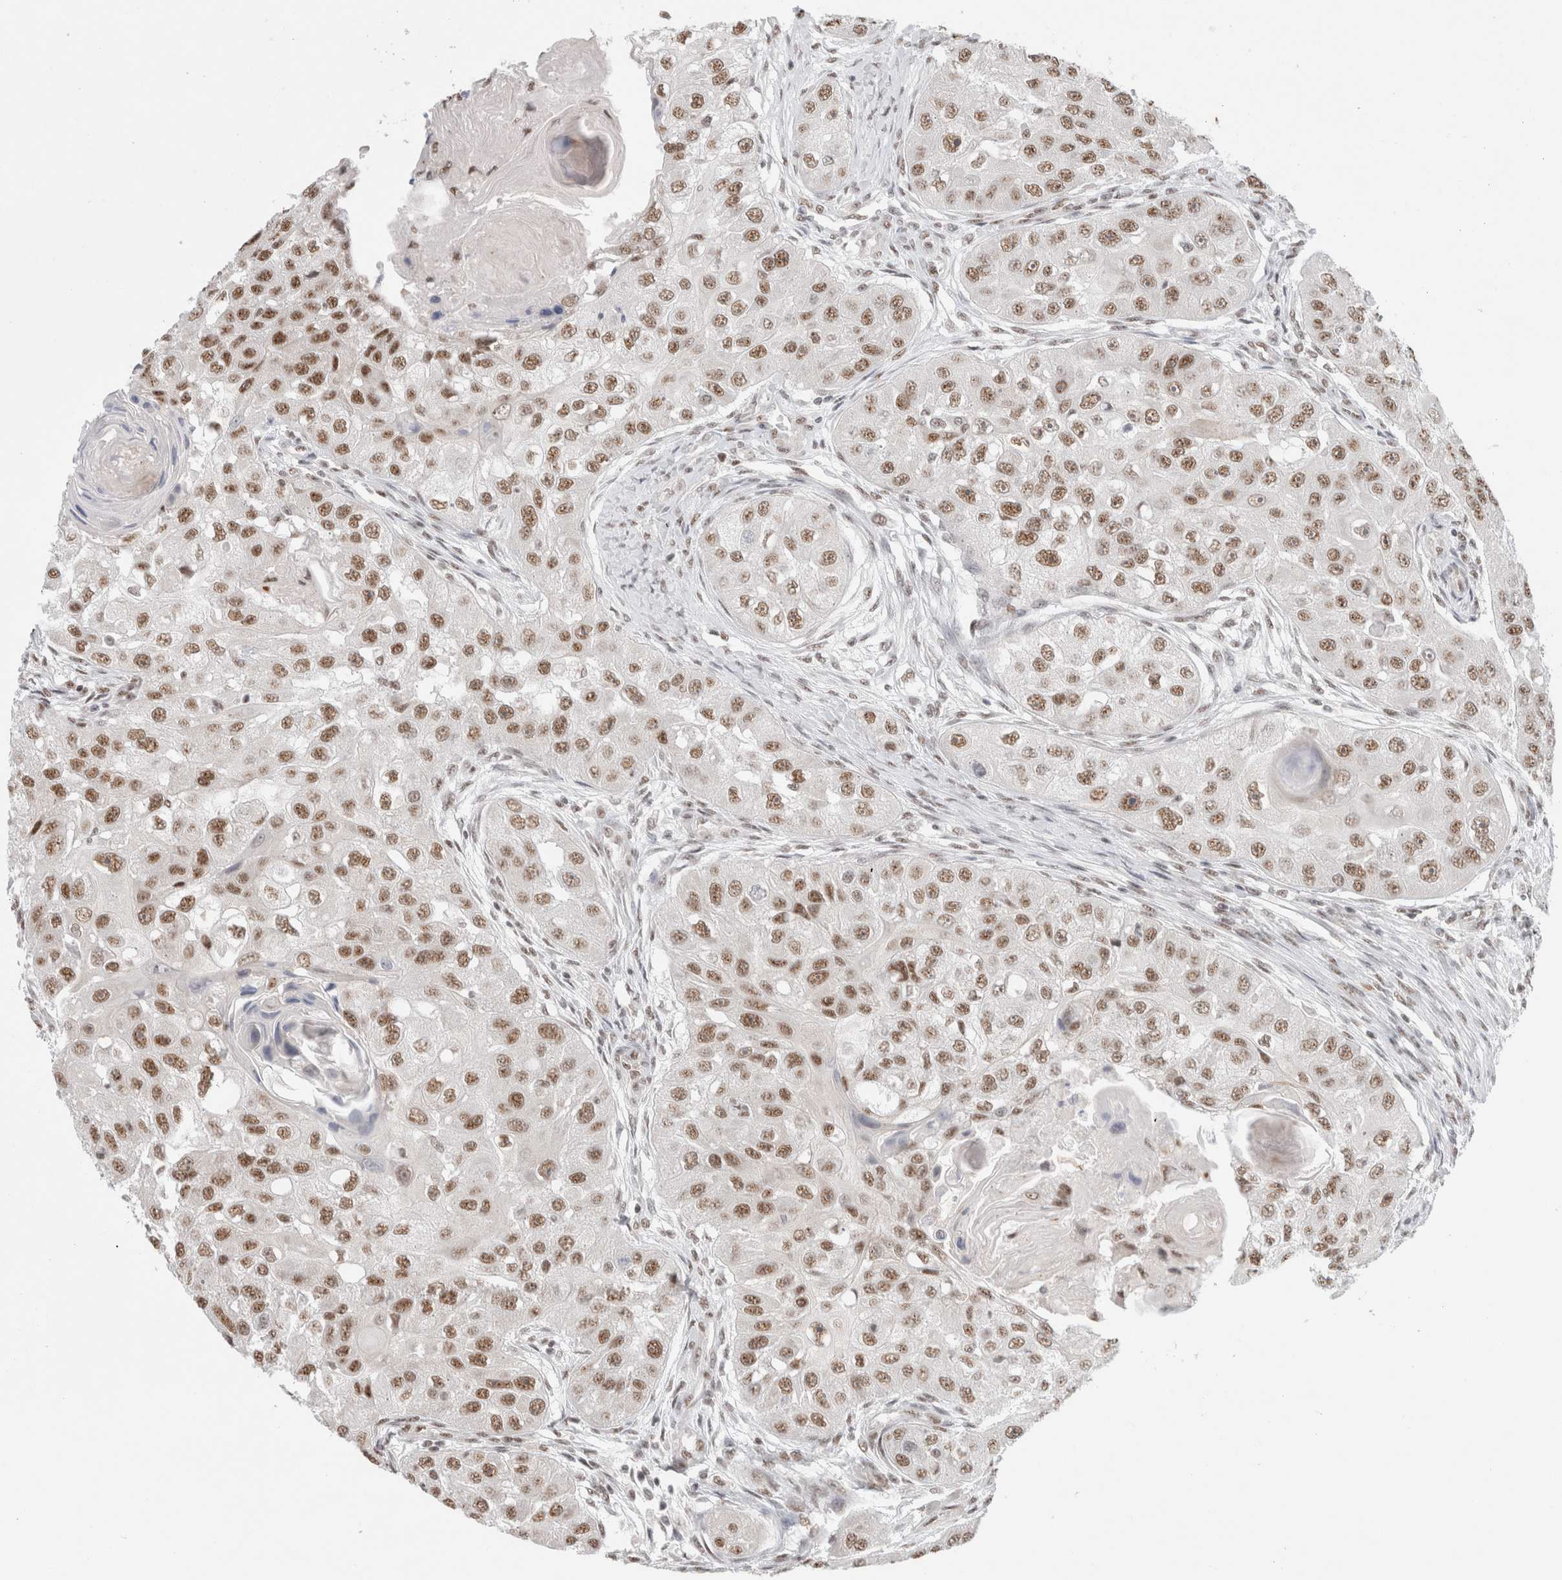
{"staining": {"intensity": "moderate", "quantity": ">75%", "location": "nuclear"}, "tissue": "head and neck cancer", "cell_type": "Tumor cells", "image_type": "cancer", "snomed": [{"axis": "morphology", "description": "Normal tissue, NOS"}, {"axis": "morphology", "description": "Squamous cell carcinoma, NOS"}, {"axis": "topography", "description": "Skeletal muscle"}, {"axis": "topography", "description": "Head-Neck"}], "caption": "Head and neck squamous cell carcinoma stained with DAB (3,3'-diaminobenzidine) IHC displays medium levels of moderate nuclear expression in about >75% of tumor cells.", "gene": "TRMT12", "patient": {"sex": "male", "age": 51}}